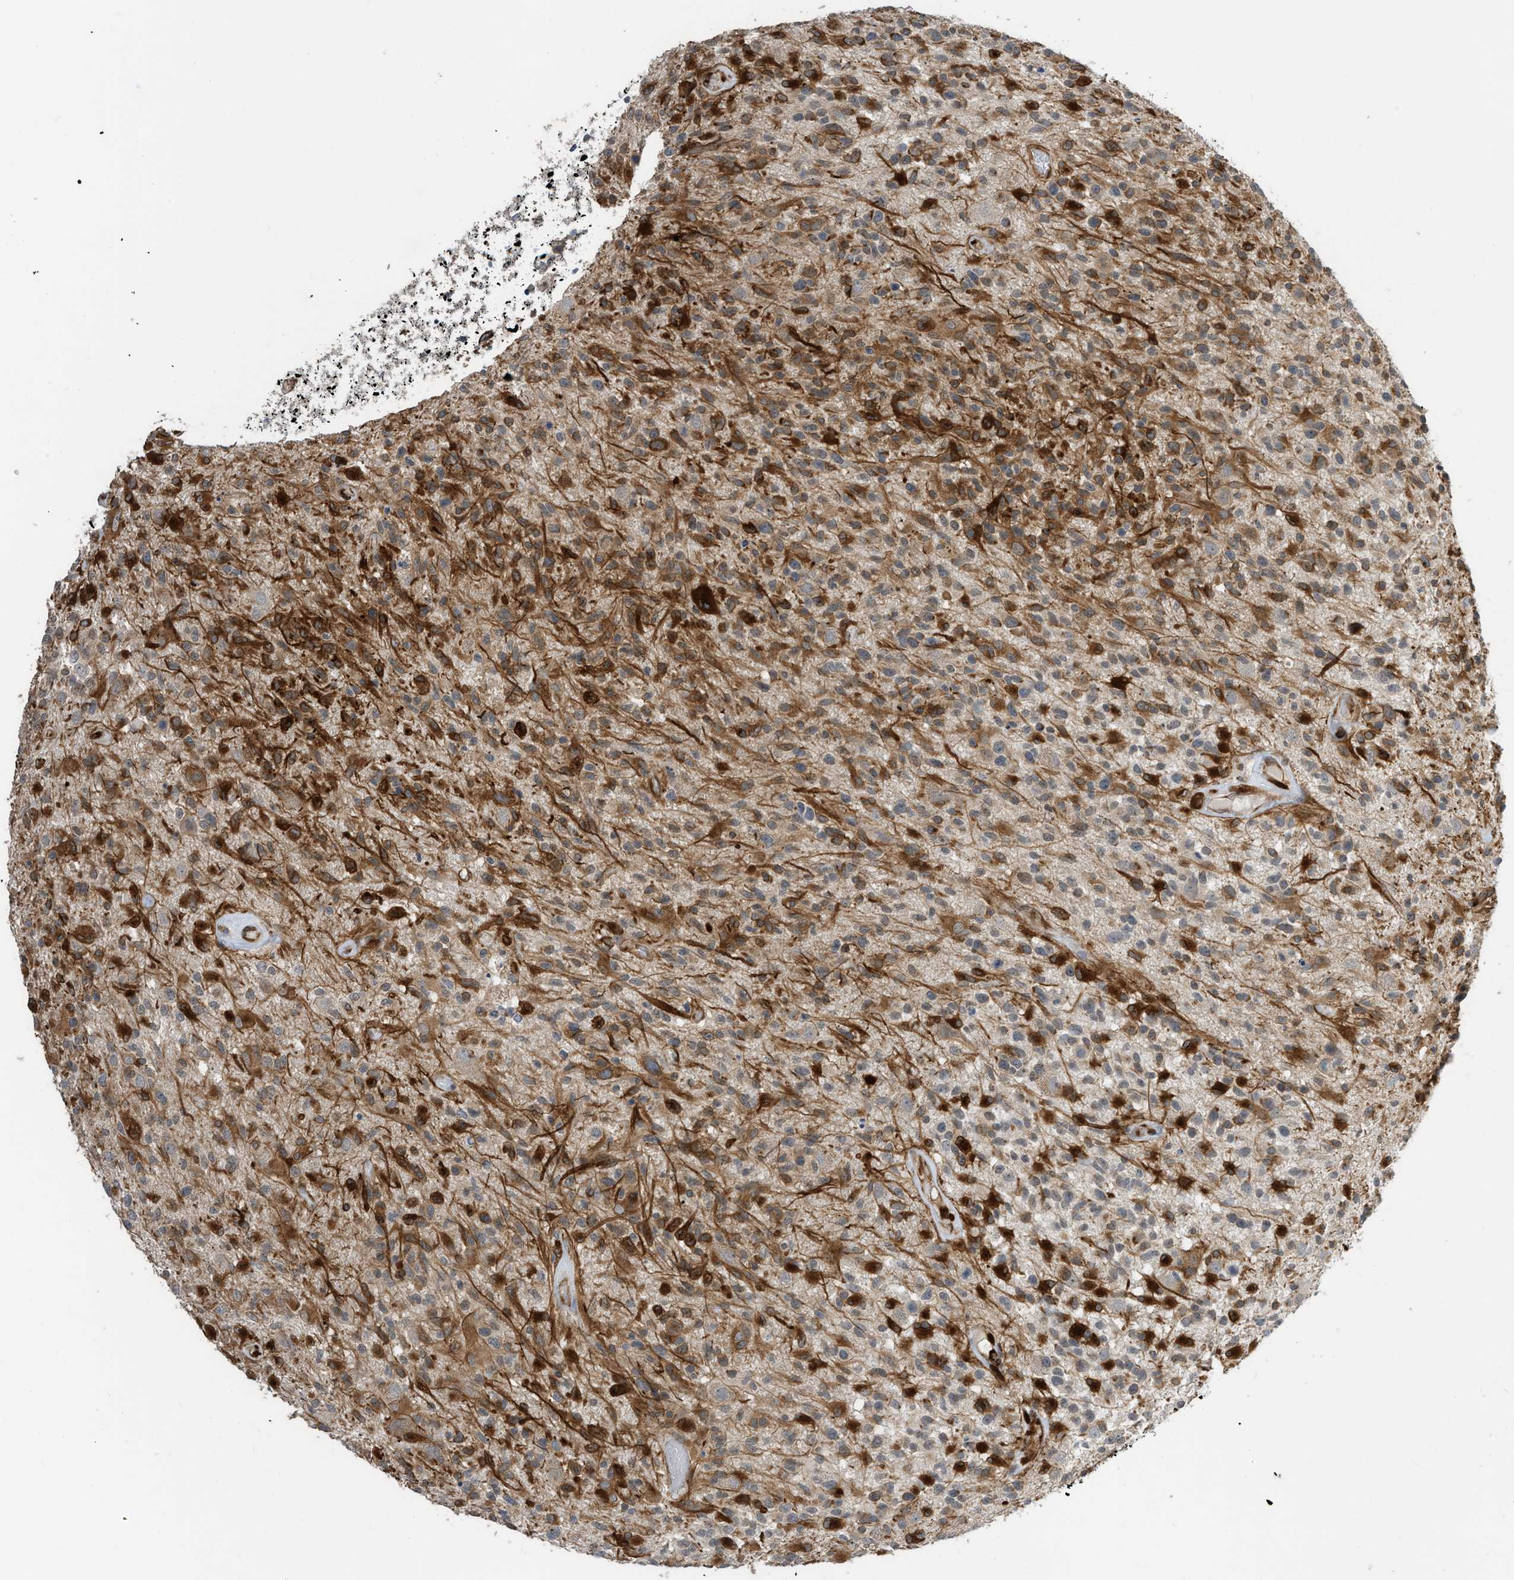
{"staining": {"intensity": "moderate", "quantity": ">75%", "location": "cytoplasmic/membranous"}, "tissue": "glioma", "cell_type": "Tumor cells", "image_type": "cancer", "snomed": [{"axis": "morphology", "description": "Glioma, malignant, High grade"}, {"axis": "morphology", "description": "Glioblastoma, NOS"}, {"axis": "topography", "description": "Brain"}], "caption": "A medium amount of moderate cytoplasmic/membranous expression is appreciated in about >75% of tumor cells in glioblastoma tissue.", "gene": "ZBTB45", "patient": {"sex": "male", "age": 60}}